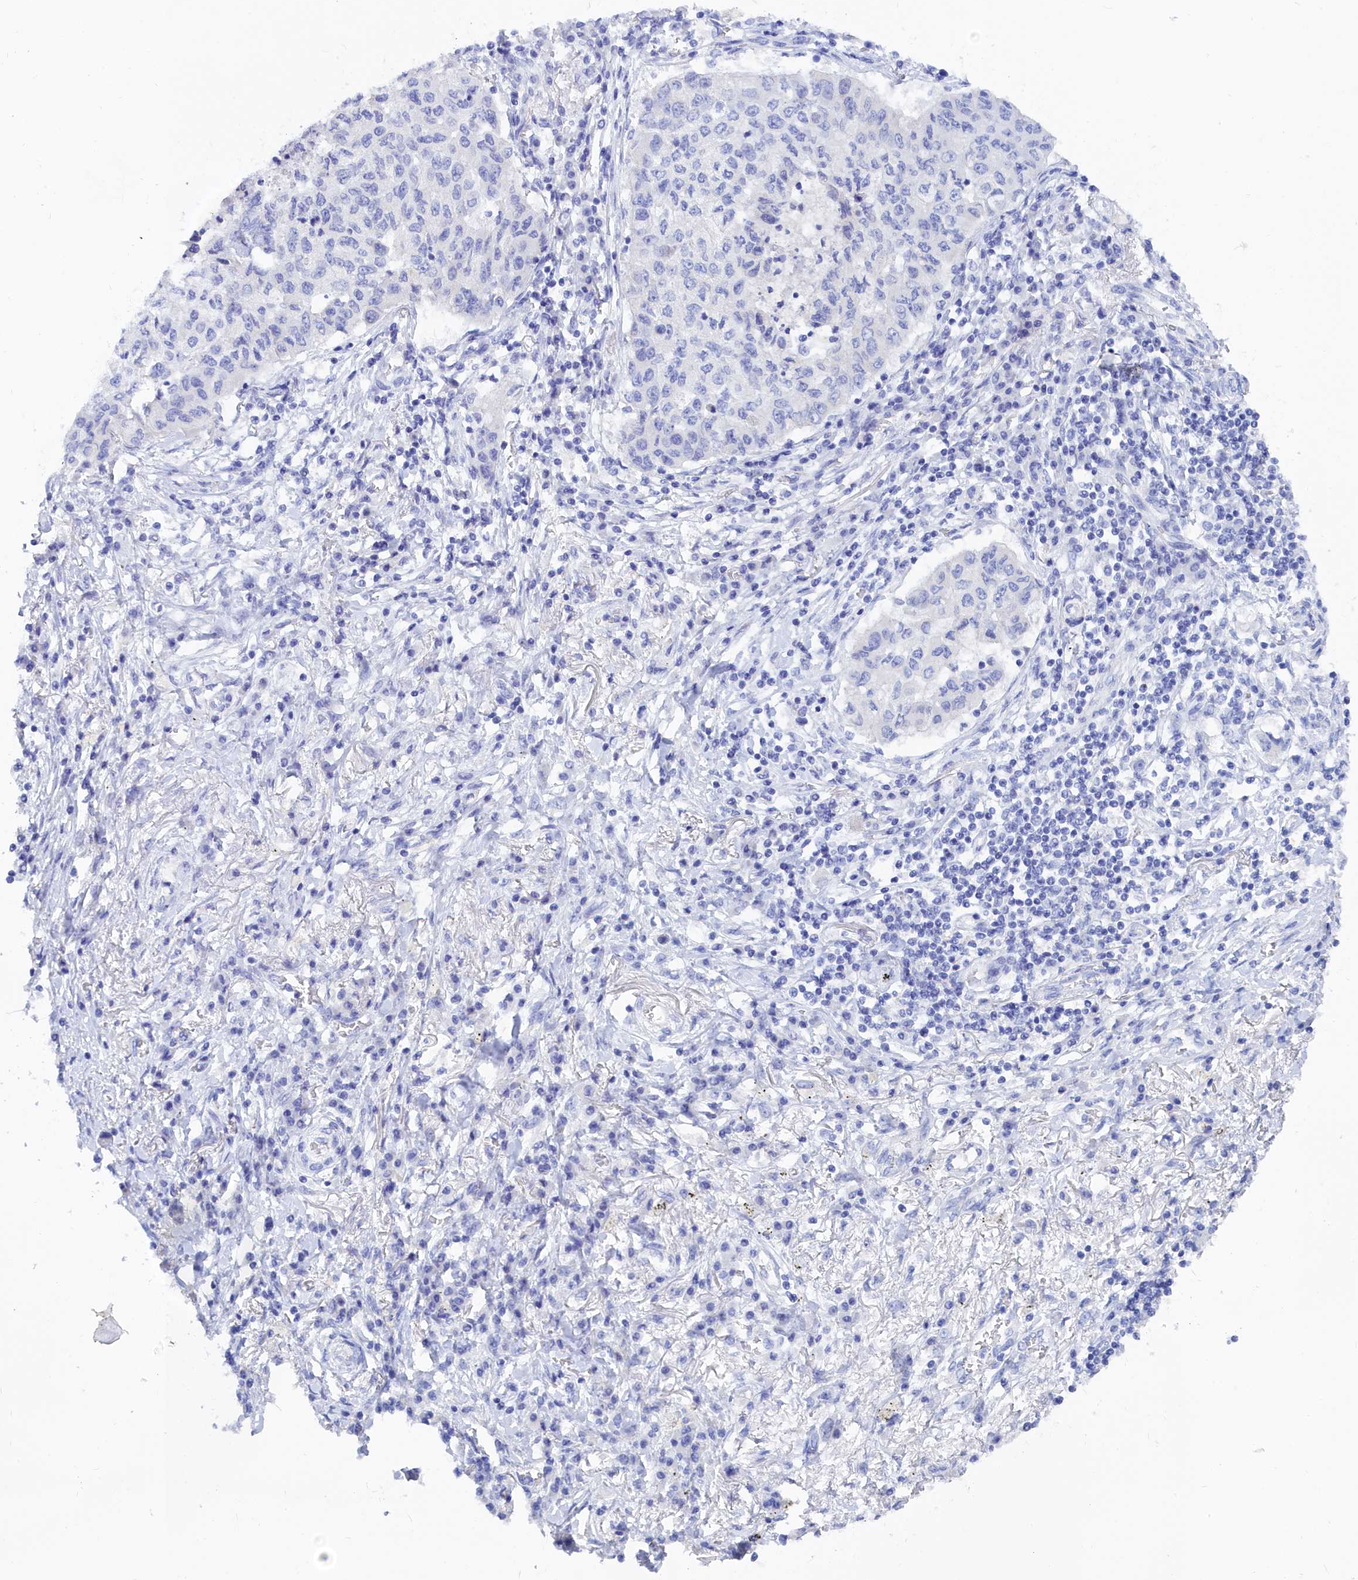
{"staining": {"intensity": "negative", "quantity": "none", "location": "none"}, "tissue": "lung cancer", "cell_type": "Tumor cells", "image_type": "cancer", "snomed": [{"axis": "morphology", "description": "Squamous cell carcinoma, NOS"}, {"axis": "topography", "description": "Lung"}], "caption": "The immunohistochemistry histopathology image has no significant staining in tumor cells of lung squamous cell carcinoma tissue. The staining was performed using DAB to visualize the protein expression in brown, while the nuclei were stained in blue with hematoxylin (Magnification: 20x).", "gene": "TRIM10", "patient": {"sex": "male", "age": 74}}